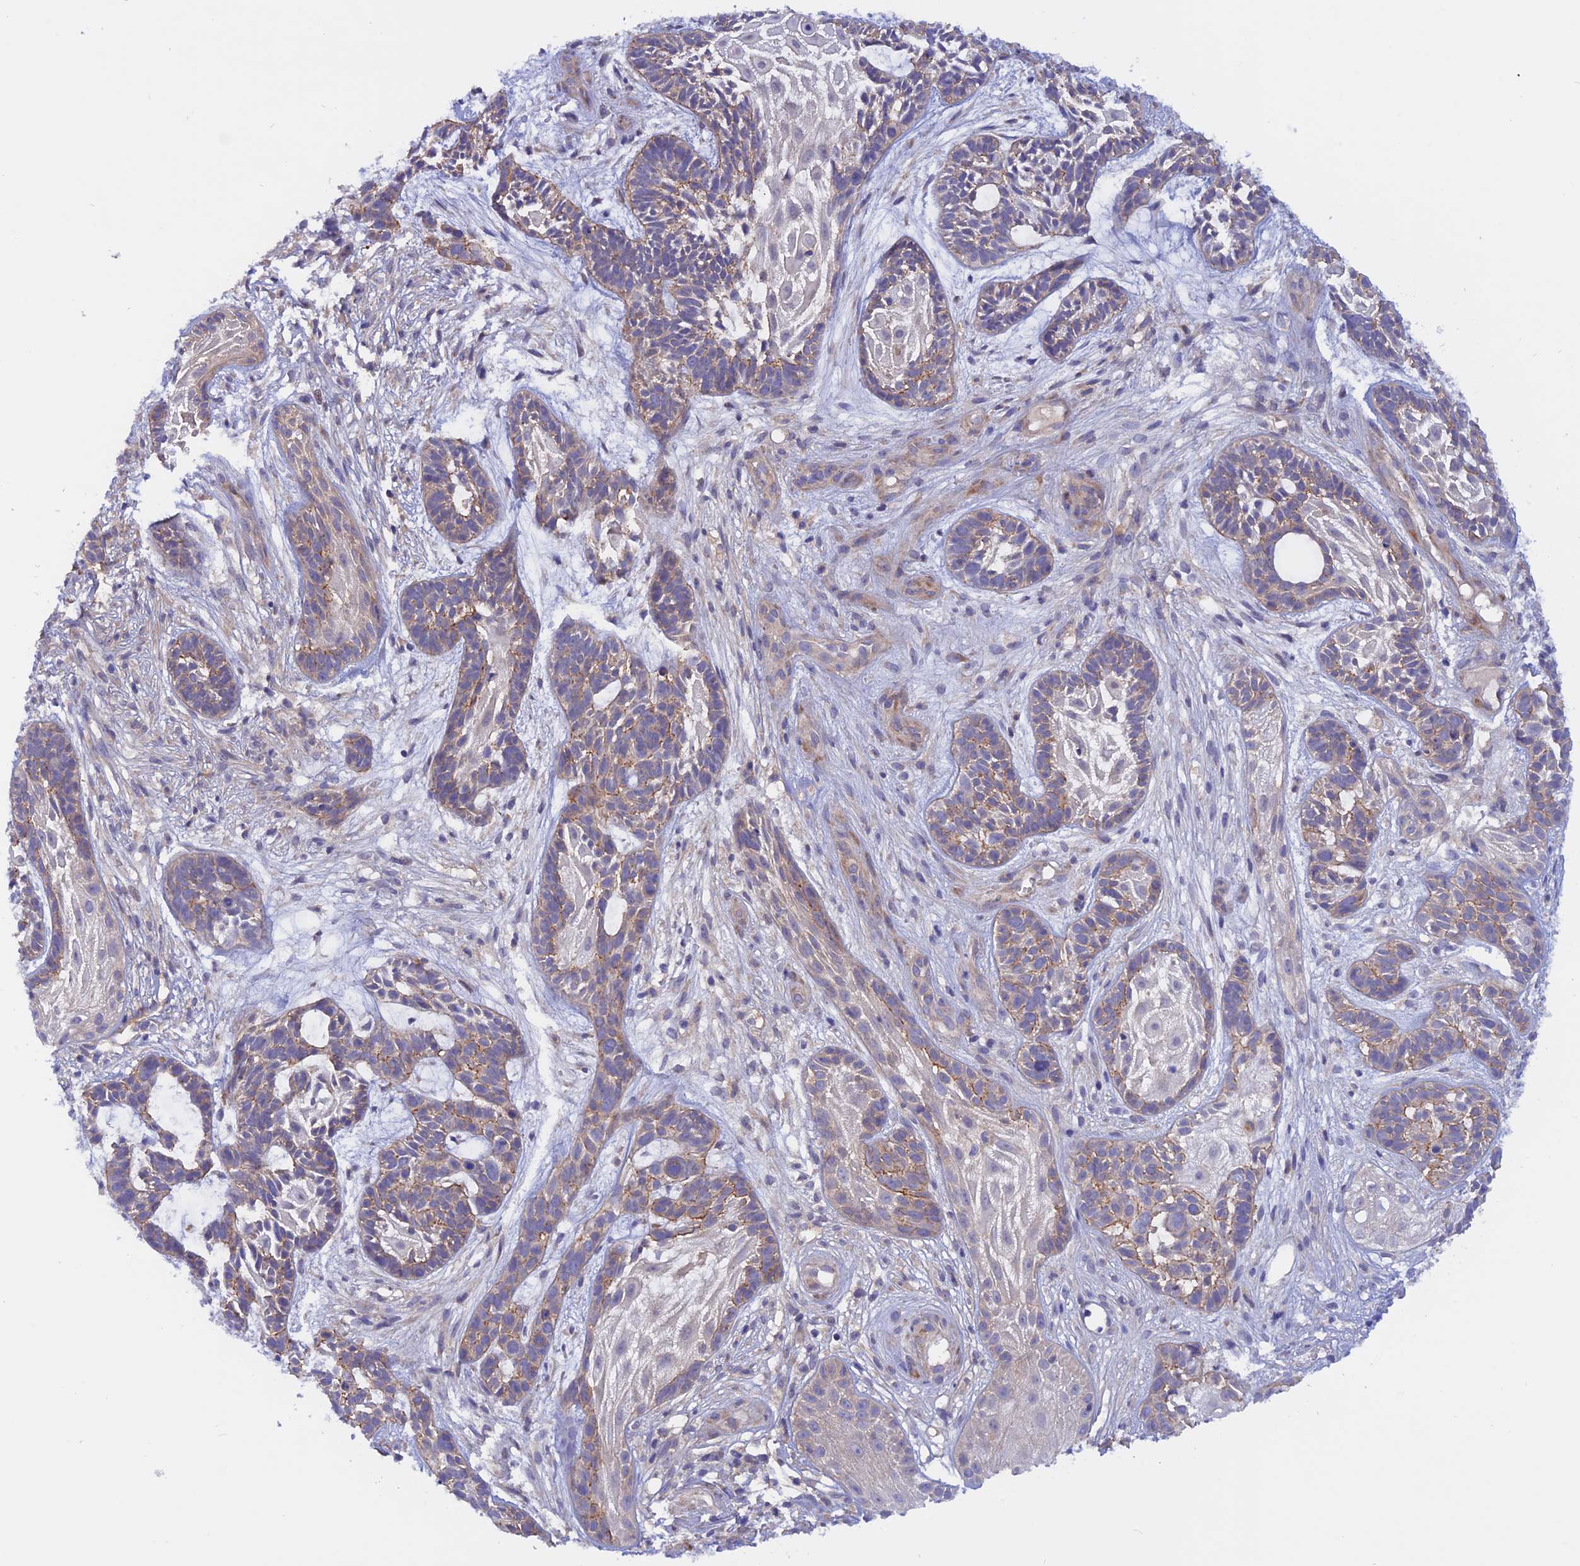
{"staining": {"intensity": "weak", "quantity": "25%-75%", "location": "cytoplasmic/membranous"}, "tissue": "skin cancer", "cell_type": "Tumor cells", "image_type": "cancer", "snomed": [{"axis": "morphology", "description": "Basal cell carcinoma"}, {"axis": "topography", "description": "Skin"}], "caption": "Protein expression analysis of skin cancer (basal cell carcinoma) shows weak cytoplasmic/membranous expression in approximately 25%-75% of tumor cells. The protein of interest is shown in brown color, while the nuclei are stained blue.", "gene": "HYCC1", "patient": {"sex": "male", "age": 89}}